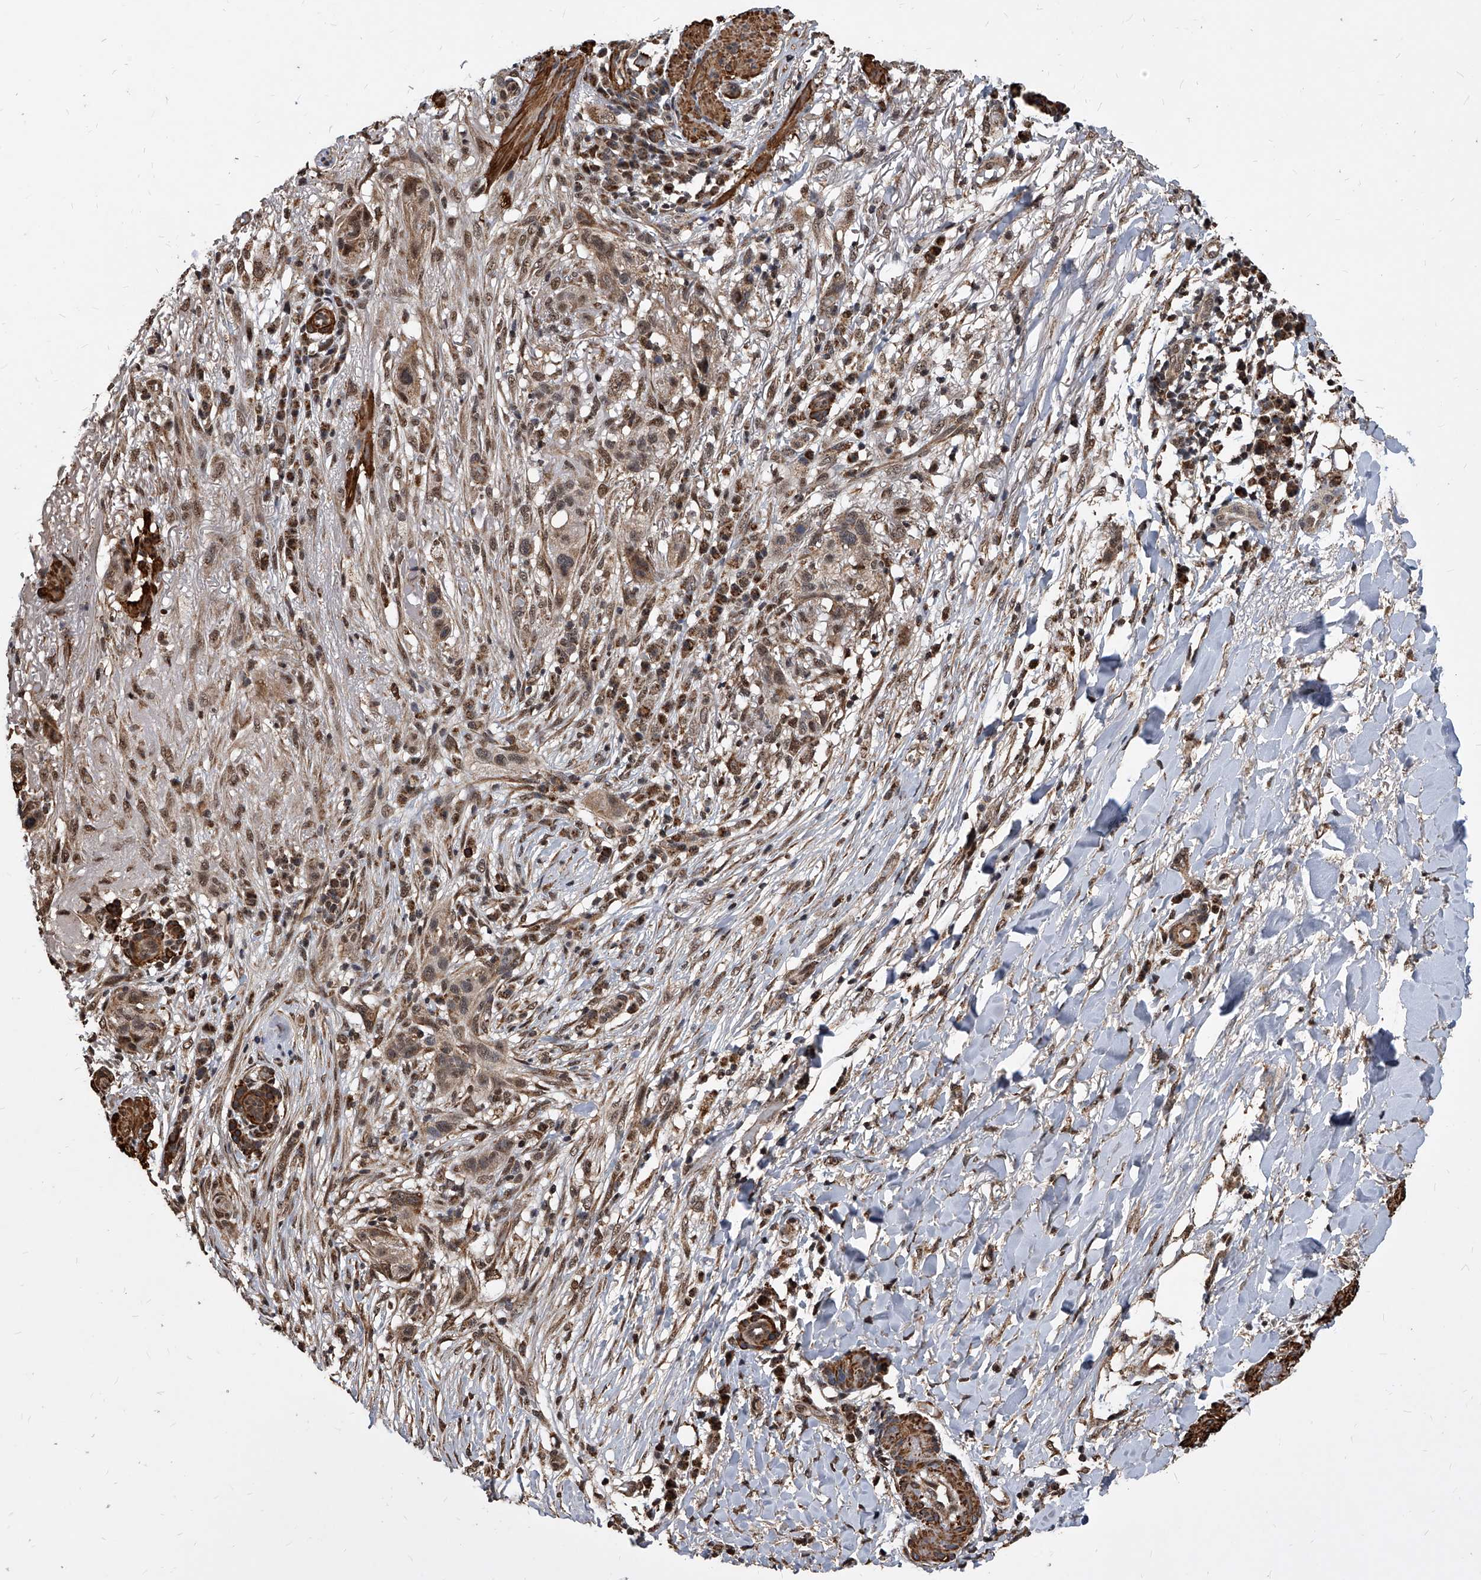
{"staining": {"intensity": "moderate", "quantity": ">75%", "location": "cytoplasmic/membranous,nuclear"}, "tissue": "skin cancer", "cell_type": "Tumor cells", "image_type": "cancer", "snomed": [{"axis": "morphology", "description": "Normal tissue, NOS"}, {"axis": "morphology", "description": "Squamous cell carcinoma, NOS"}, {"axis": "topography", "description": "Skin"}], "caption": "An immunohistochemistry image of neoplastic tissue is shown. Protein staining in brown labels moderate cytoplasmic/membranous and nuclear positivity in skin cancer within tumor cells.", "gene": "DUSP22", "patient": {"sex": "female", "age": 96}}